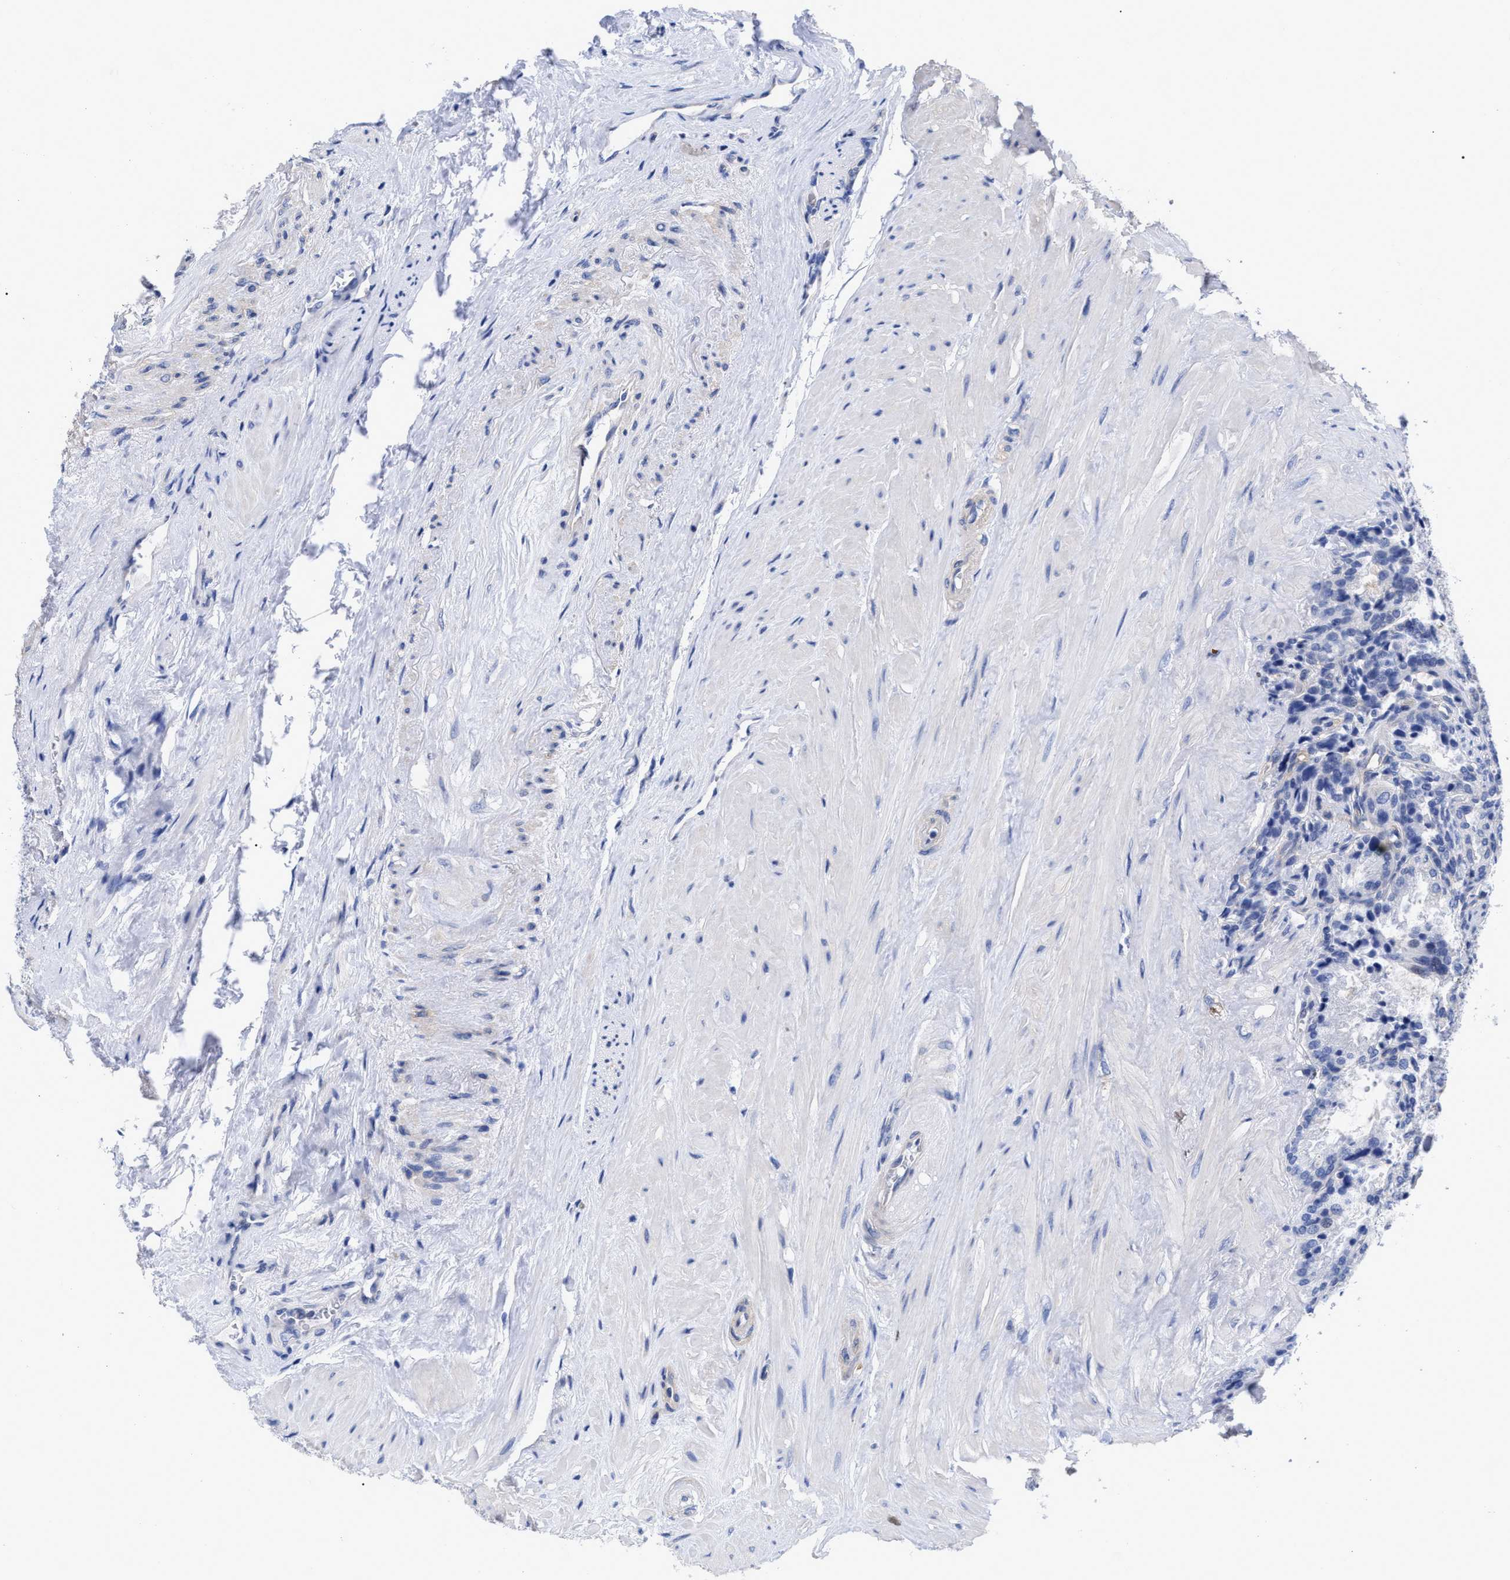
{"staining": {"intensity": "negative", "quantity": "none", "location": "none"}, "tissue": "seminal vesicle", "cell_type": "Glandular cells", "image_type": "normal", "snomed": [{"axis": "morphology", "description": "Normal tissue, NOS"}, {"axis": "topography", "description": "Seminal veicle"}], "caption": "This is an immunohistochemistry histopathology image of benign human seminal vesicle. There is no staining in glandular cells.", "gene": "IRAG2", "patient": {"sex": "male", "age": 46}}